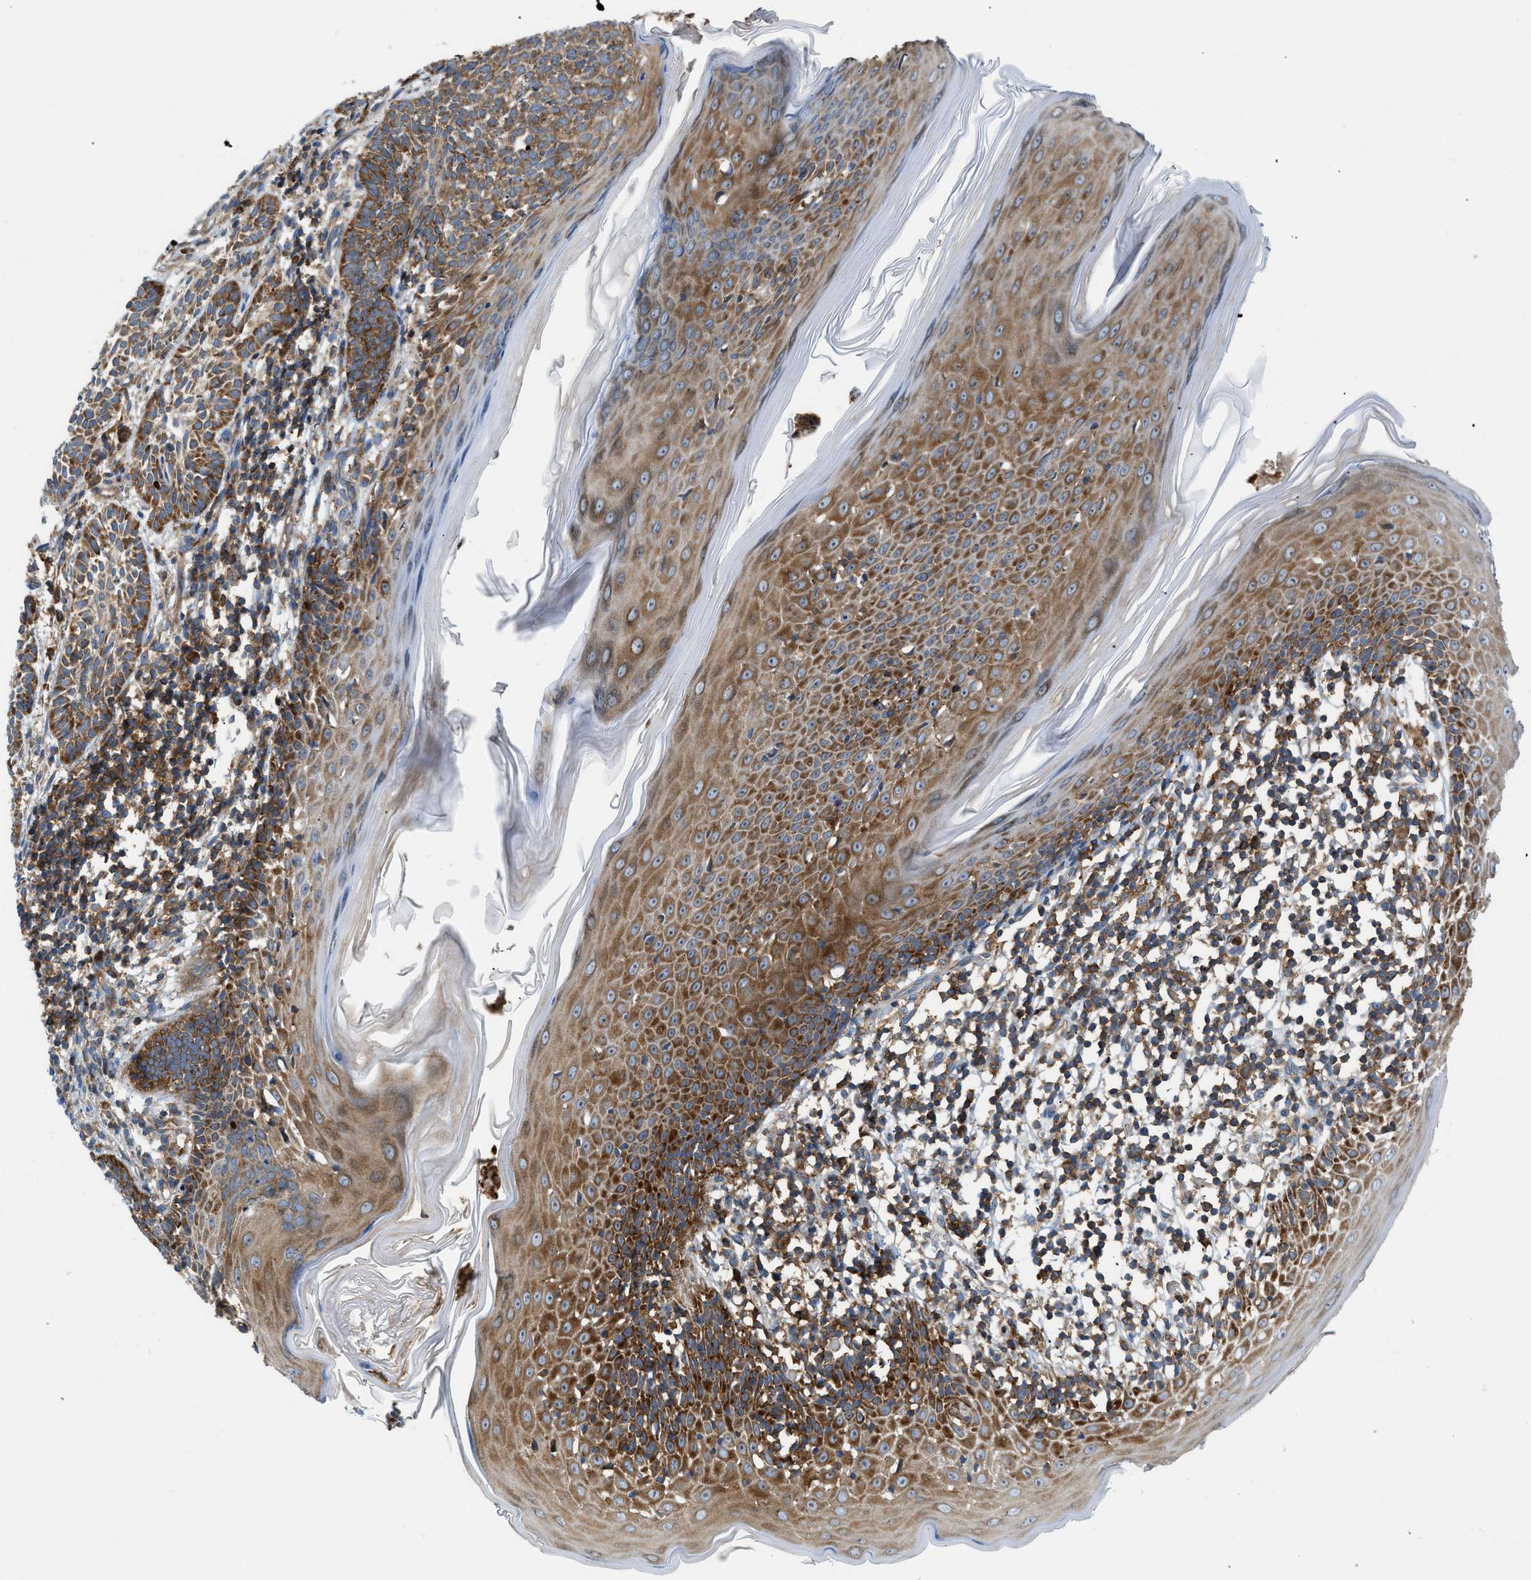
{"staining": {"intensity": "moderate", "quantity": ">75%", "location": "cytoplasmic/membranous"}, "tissue": "skin cancer", "cell_type": "Tumor cells", "image_type": "cancer", "snomed": [{"axis": "morphology", "description": "Basal cell carcinoma"}, {"axis": "topography", "description": "Skin"}], "caption": "Immunohistochemistry (IHC) (DAB (3,3'-diaminobenzidine)) staining of skin cancer reveals moderate cytoplasmic/membranous protein expression in approximately >75% of tumor cells.", "gene": "GPAT4", "patient": {"sex": "male", "age": 60}}